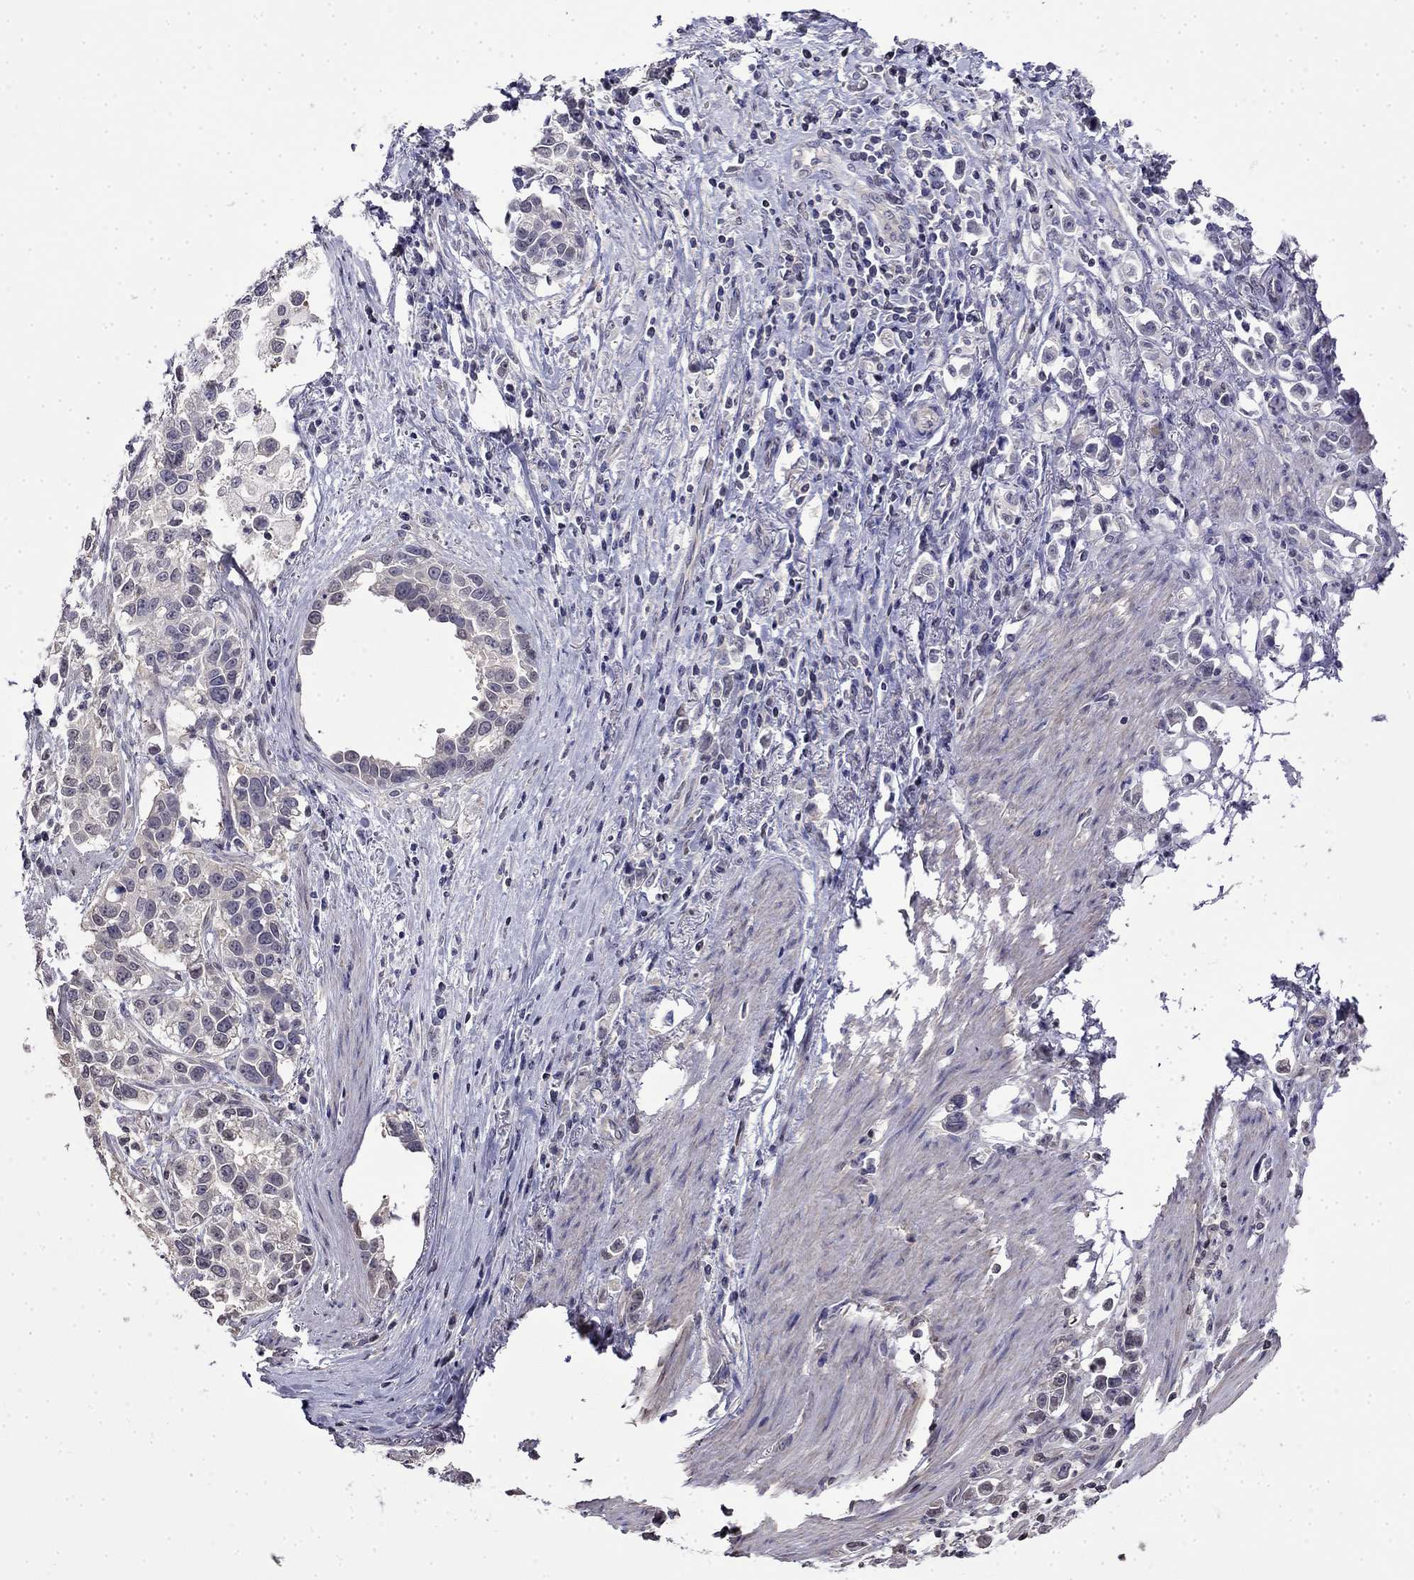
{"staining": {"intensity": "negative", "quantity": "none", "location": "none"}, "tissue": "stomach cancer", "cell_type": "Tumor cells", "image_type": "cancer", "snomed": [{"axis": "morphology", "description": "Adenocarcinoma, NOS"}, {"axis": "topography", "description": "Stomach"}], "caption": "This is an immunohistochemistry histopathology image of human stomach cancer. There is no staining in tumor cells.", "gene": "GUCA1B", "patient": {"sex": "male", "age": 93}}